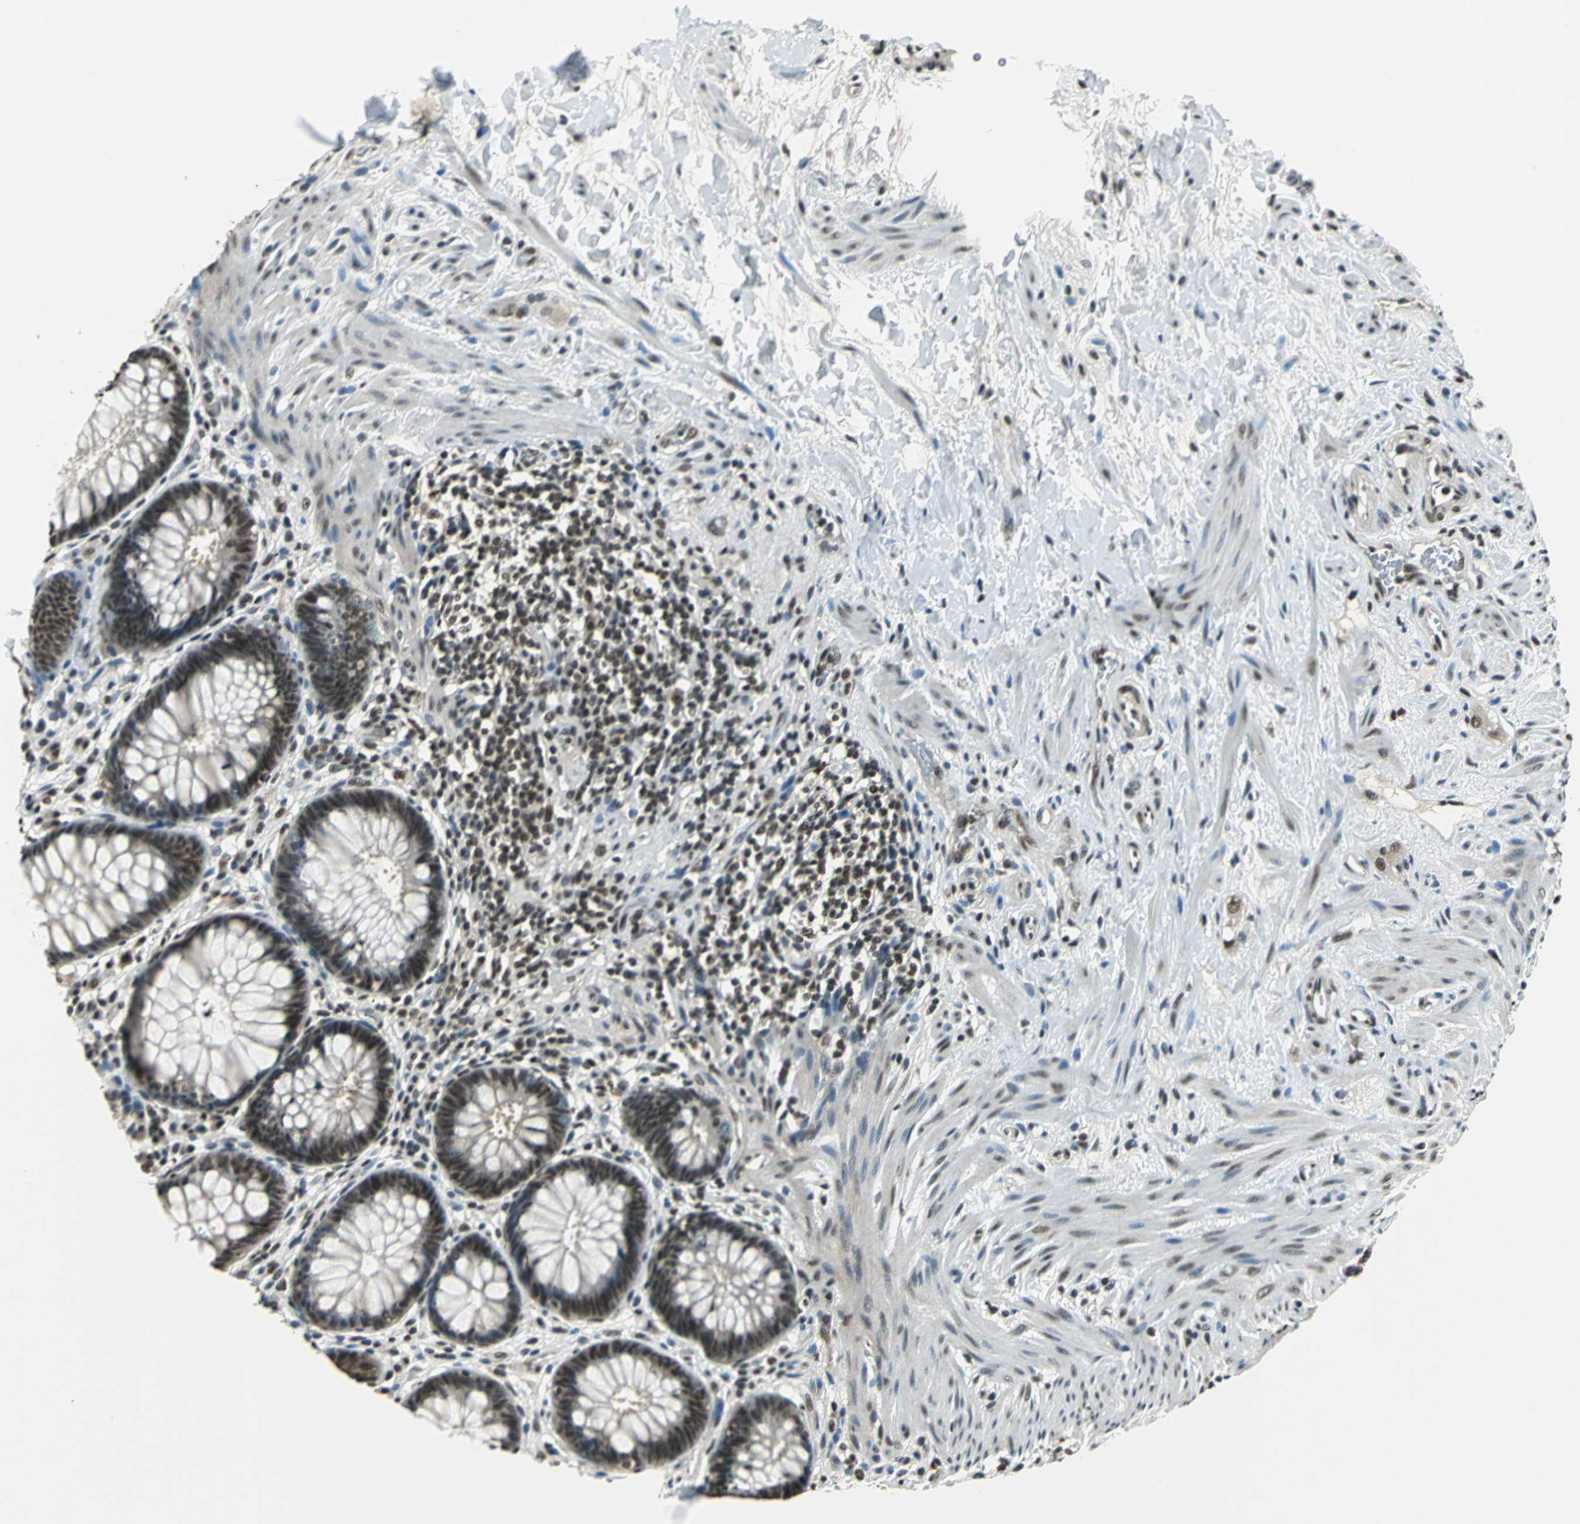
{"staining": {"intensity": "strong", "quantity": ">75%", "location": "nuclear"}, "tissue": "rectum", "cell_type": "Glandular cells", "image_type": "normal", "snomed": [{"axis": "morphology", "description": "Normal tissue, NOS"}, {"axis": "topography", "description": "Rectum"}], "caption": "Immunohistochemistry (IHC) of benign human rectum shows high levels of strong nuclear staining in approximately >75% of glandular cells.", "gene": "RBM14", "patient": {"sex": "female", "age": 46}}